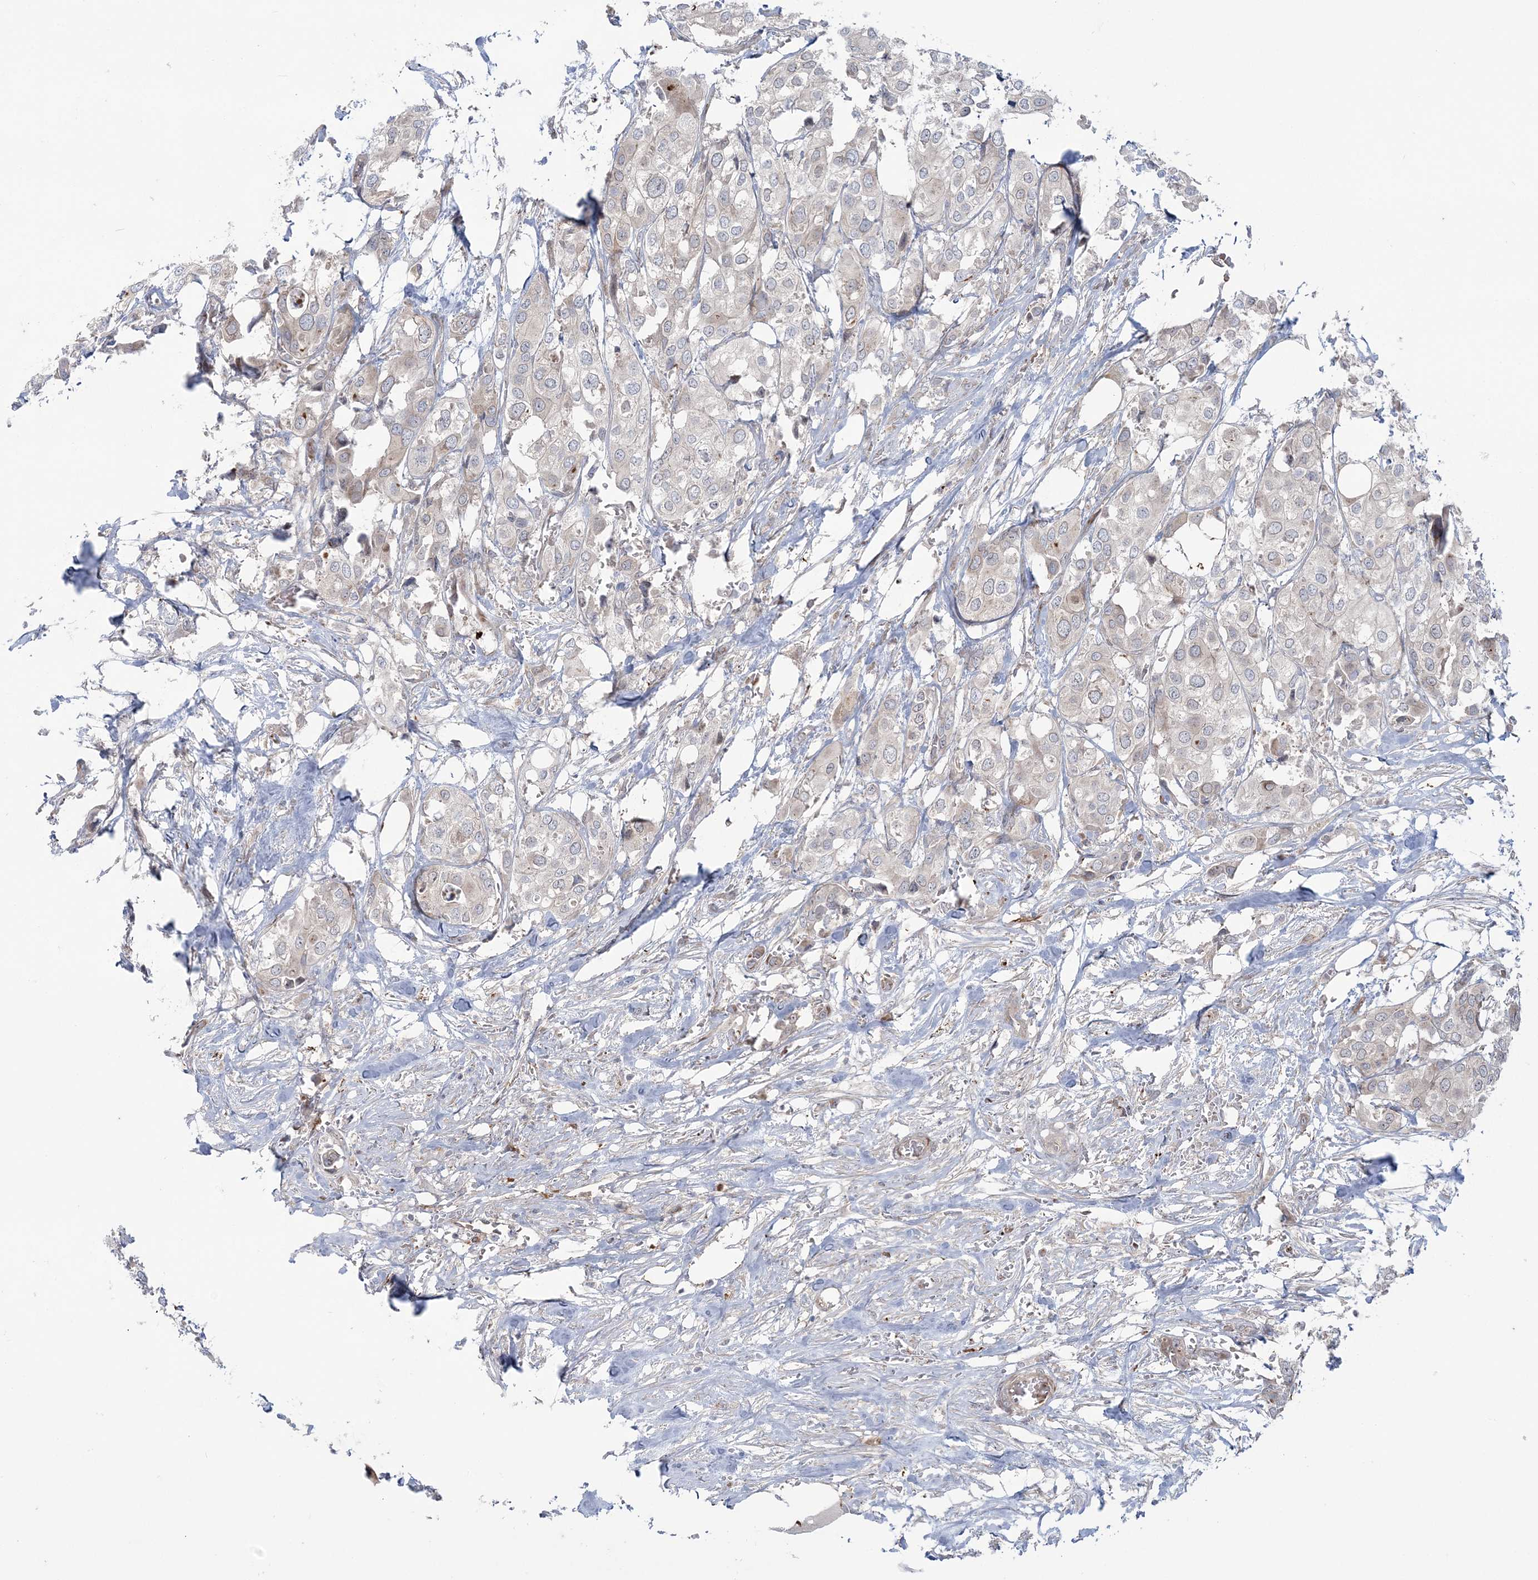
{"staining": {"intensity": "negative", "quantity": "none", "location": "none"}, "tissue": "urothelial cancer", "cell_type": "Tumor cells", "image_type": "cancer", "snomed": [{"axis": "morphology", "description": "Urothelial carcinoma, High grade"}, {"axis": "topography", "description": "Urinary bladder"}], "caption": "Immunohistochemical staining of high-grade urothelial carcinoma displays no significant positivity in tumor cells.", "gene": "NUDT9", "patient": {"sex": "male", "age": 64}}